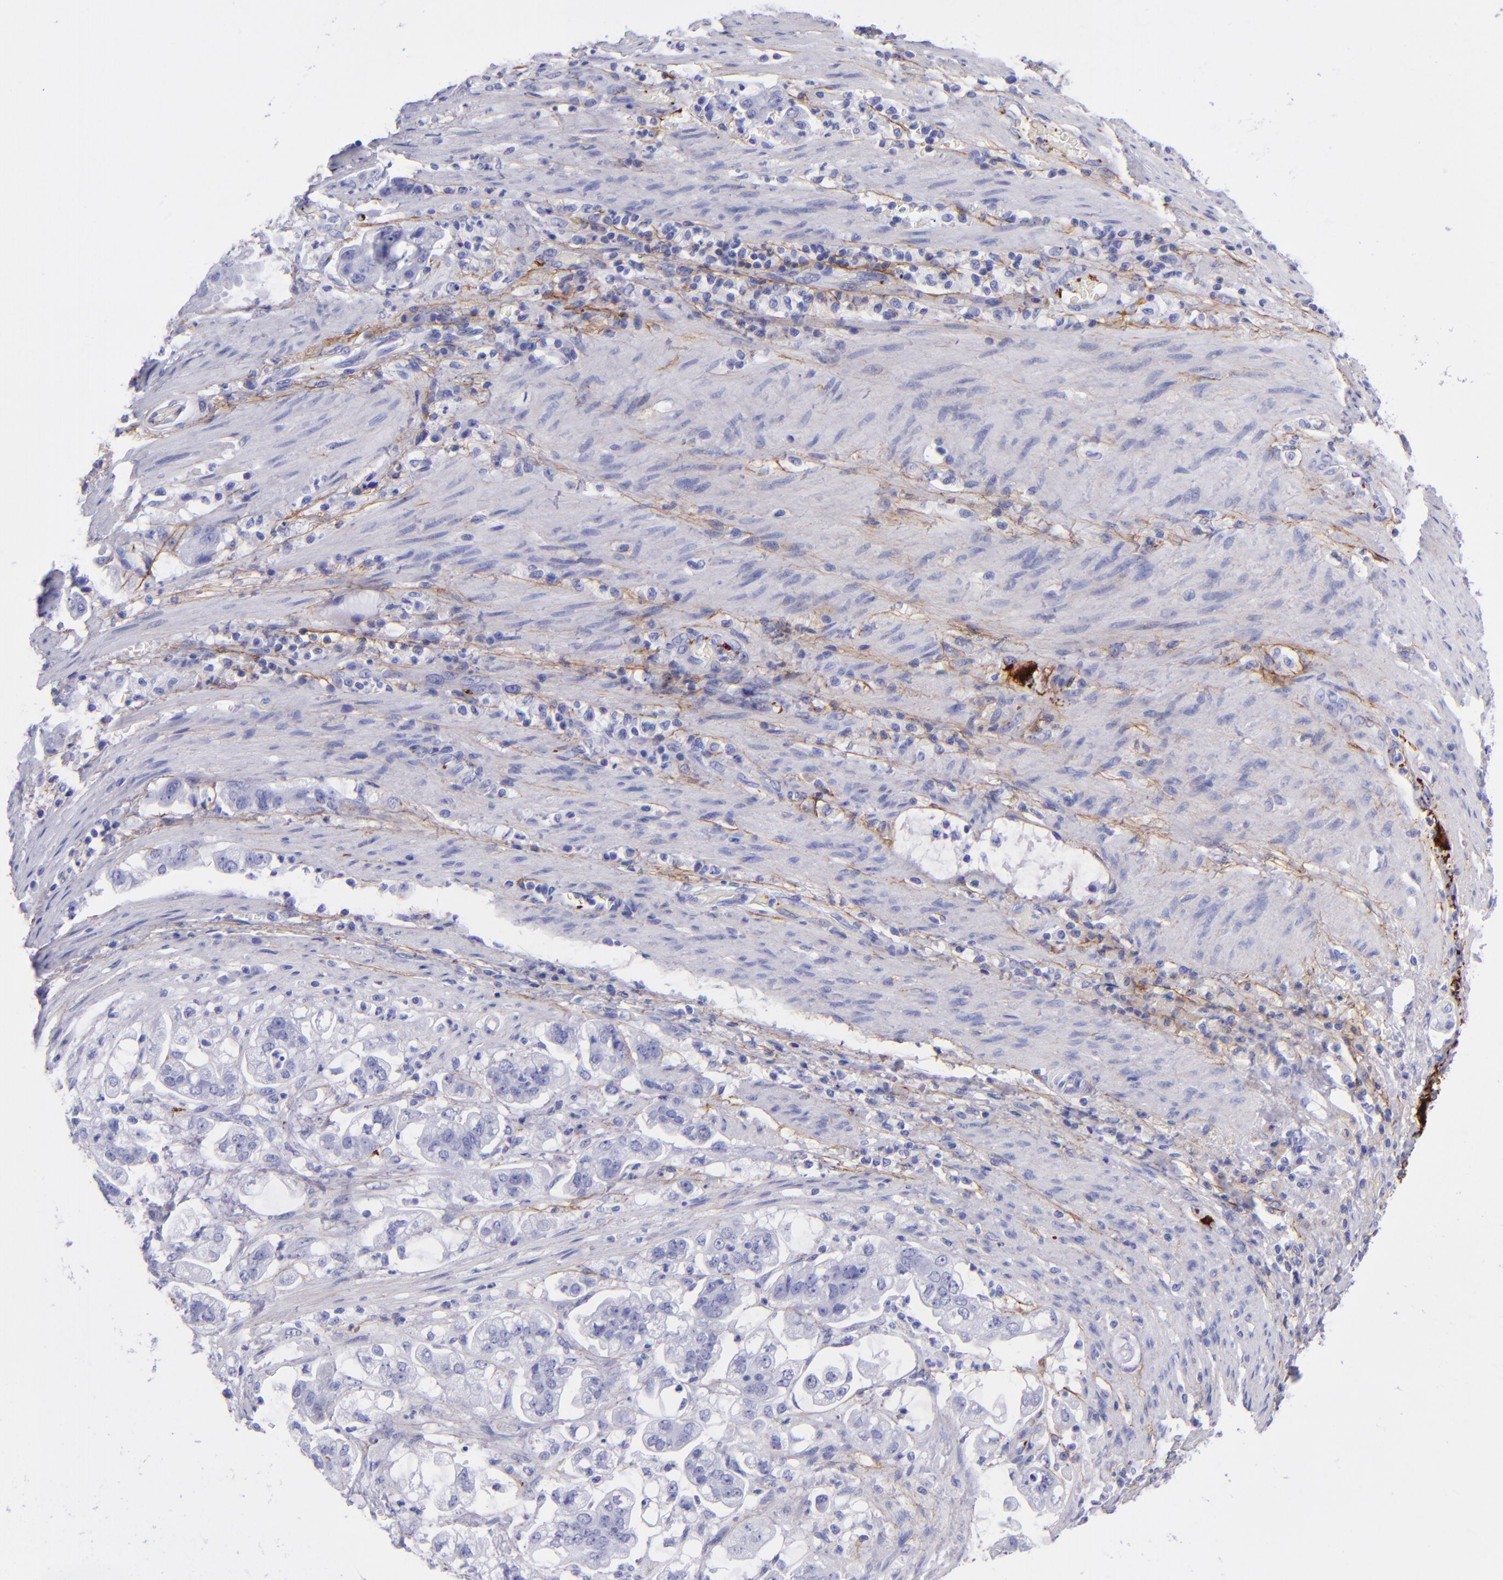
{"staining": {"intensity": "negative", "quantity": "none", "location": "none"}, "tissue": "stomach cancer", "cell_type": "Tumor cells", "image_type": "cancer", "snomed": [{"axis": "morphology", "description": "Adenocarcinoma, NOS"}, {"axis": "topography", "description": "Stomach"}], "caption": "High power microscopy micrograph of an IHC photomicrograph of stomach cancer (adenocarcinoma), revealing no significant staining in tumor cells.", "gene": "EFCAB13", "patient": {"sex": "male", "age": 62}}